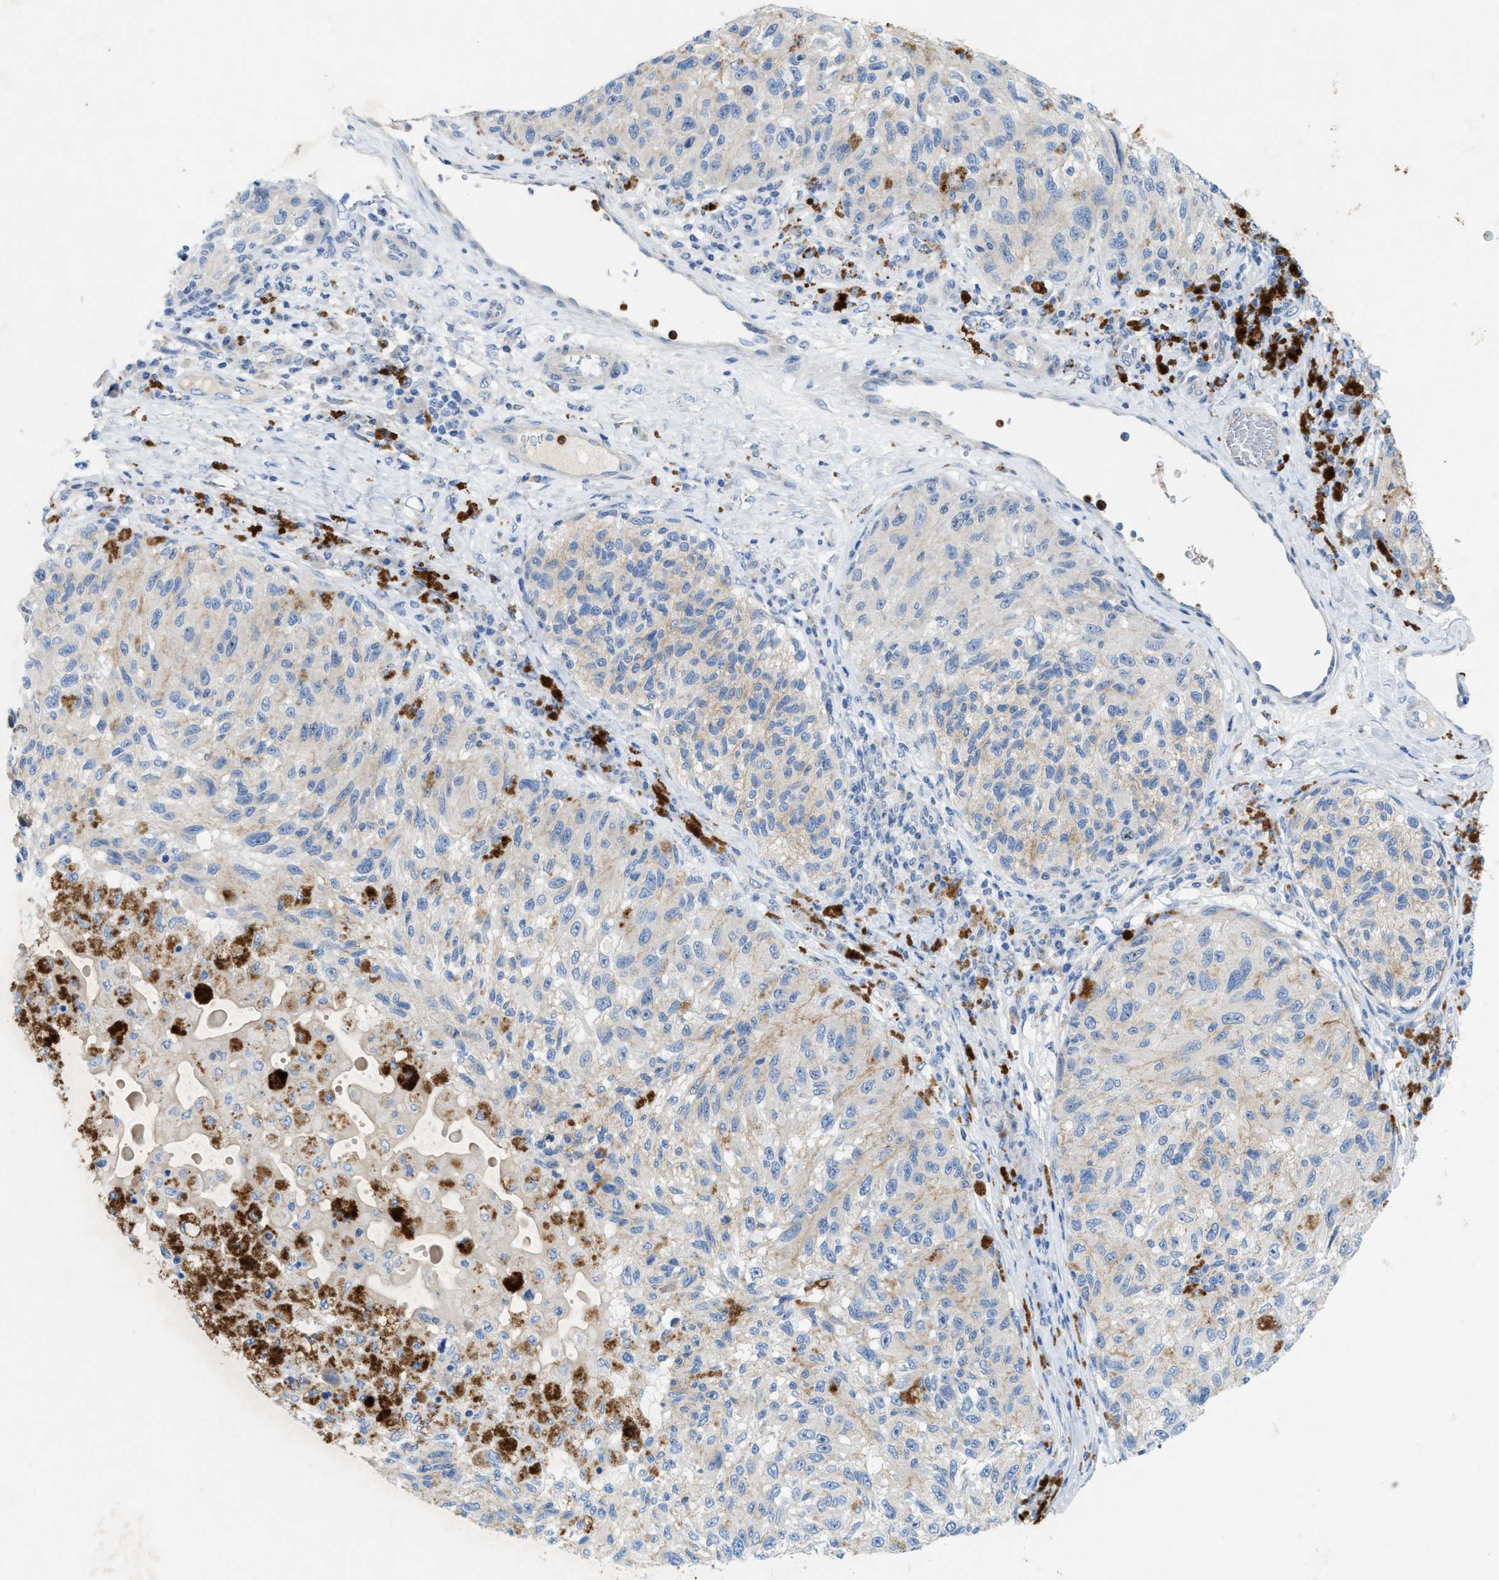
{"staining": {"intensity": "weak", "quantity": "<25%", "location": "cytoplasmic/membranous"}, "tissue": "melanoma", "cell_type": "Tumor cells", "image_type": "cancer", "snomed": [{"axis": "morphology", "description": "Malignant melanoma, NOS"}, {"axis": "topography", "description": "Skin"}], "caption": "Tumor cells show no significant positivity in malignant melanoma.", "gene": "CMTM1", "patient": {"sex": "female", "age": 73}}